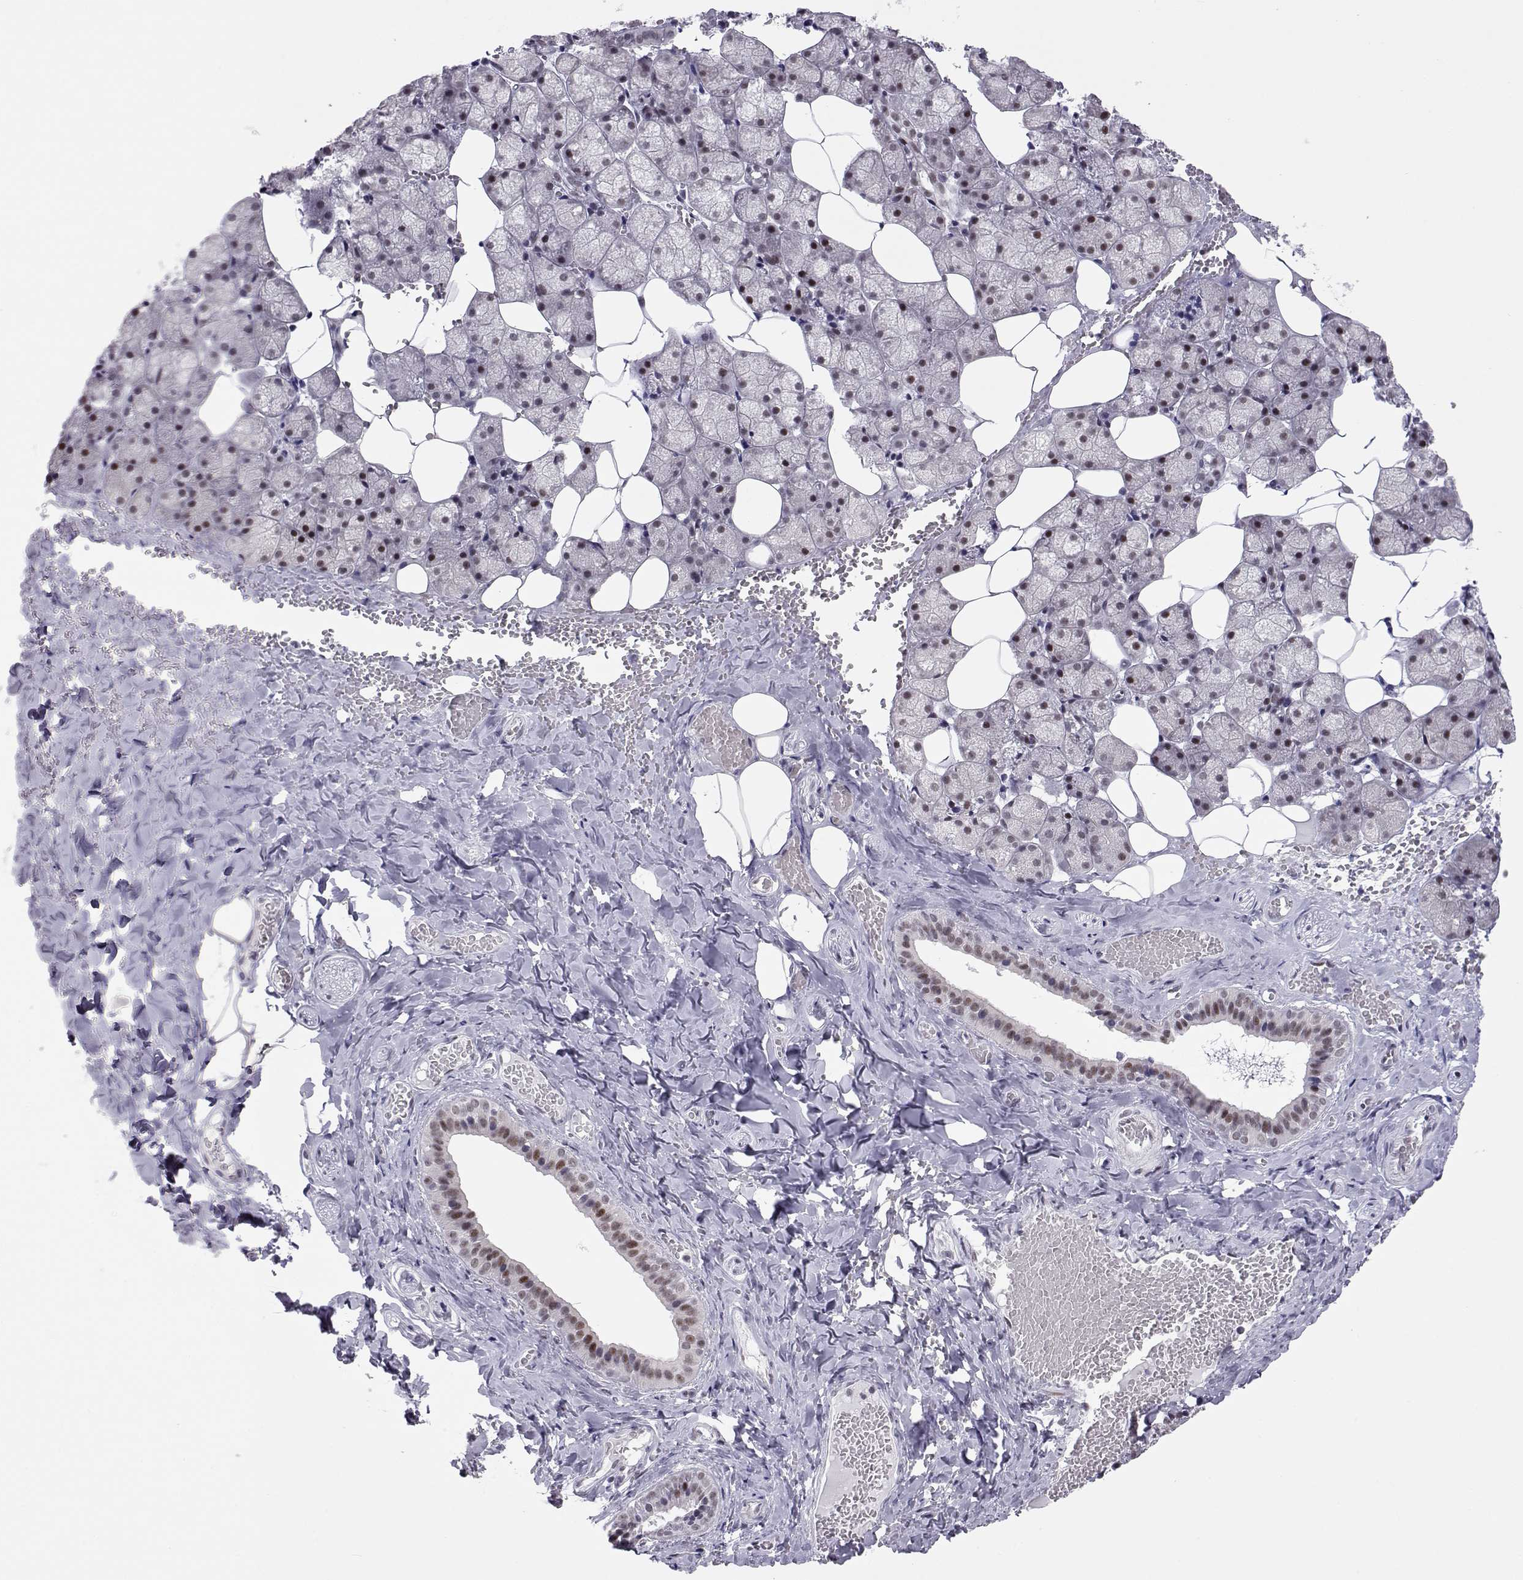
{"staining": {"intensity": "moderate", "quantity": "<25%", "location": "nuclear"}, "tissue": "salivary gland", "cell_type": "Glandular cells", "image_type": "normal", "snomed": [{"axis": "morphology", "description": "Normal tissue, NOS"}, {"axis": "topography", "description": "Salivary gland"}], "caption": "This histopathology image shows immunohistochemistry (IHC) staining of benign salivary gland, with low moderate nuclear expression in approximately <25% of glandular cells.", "gene": "SIX6", "patient": {"sex": "male", "age": 38}}